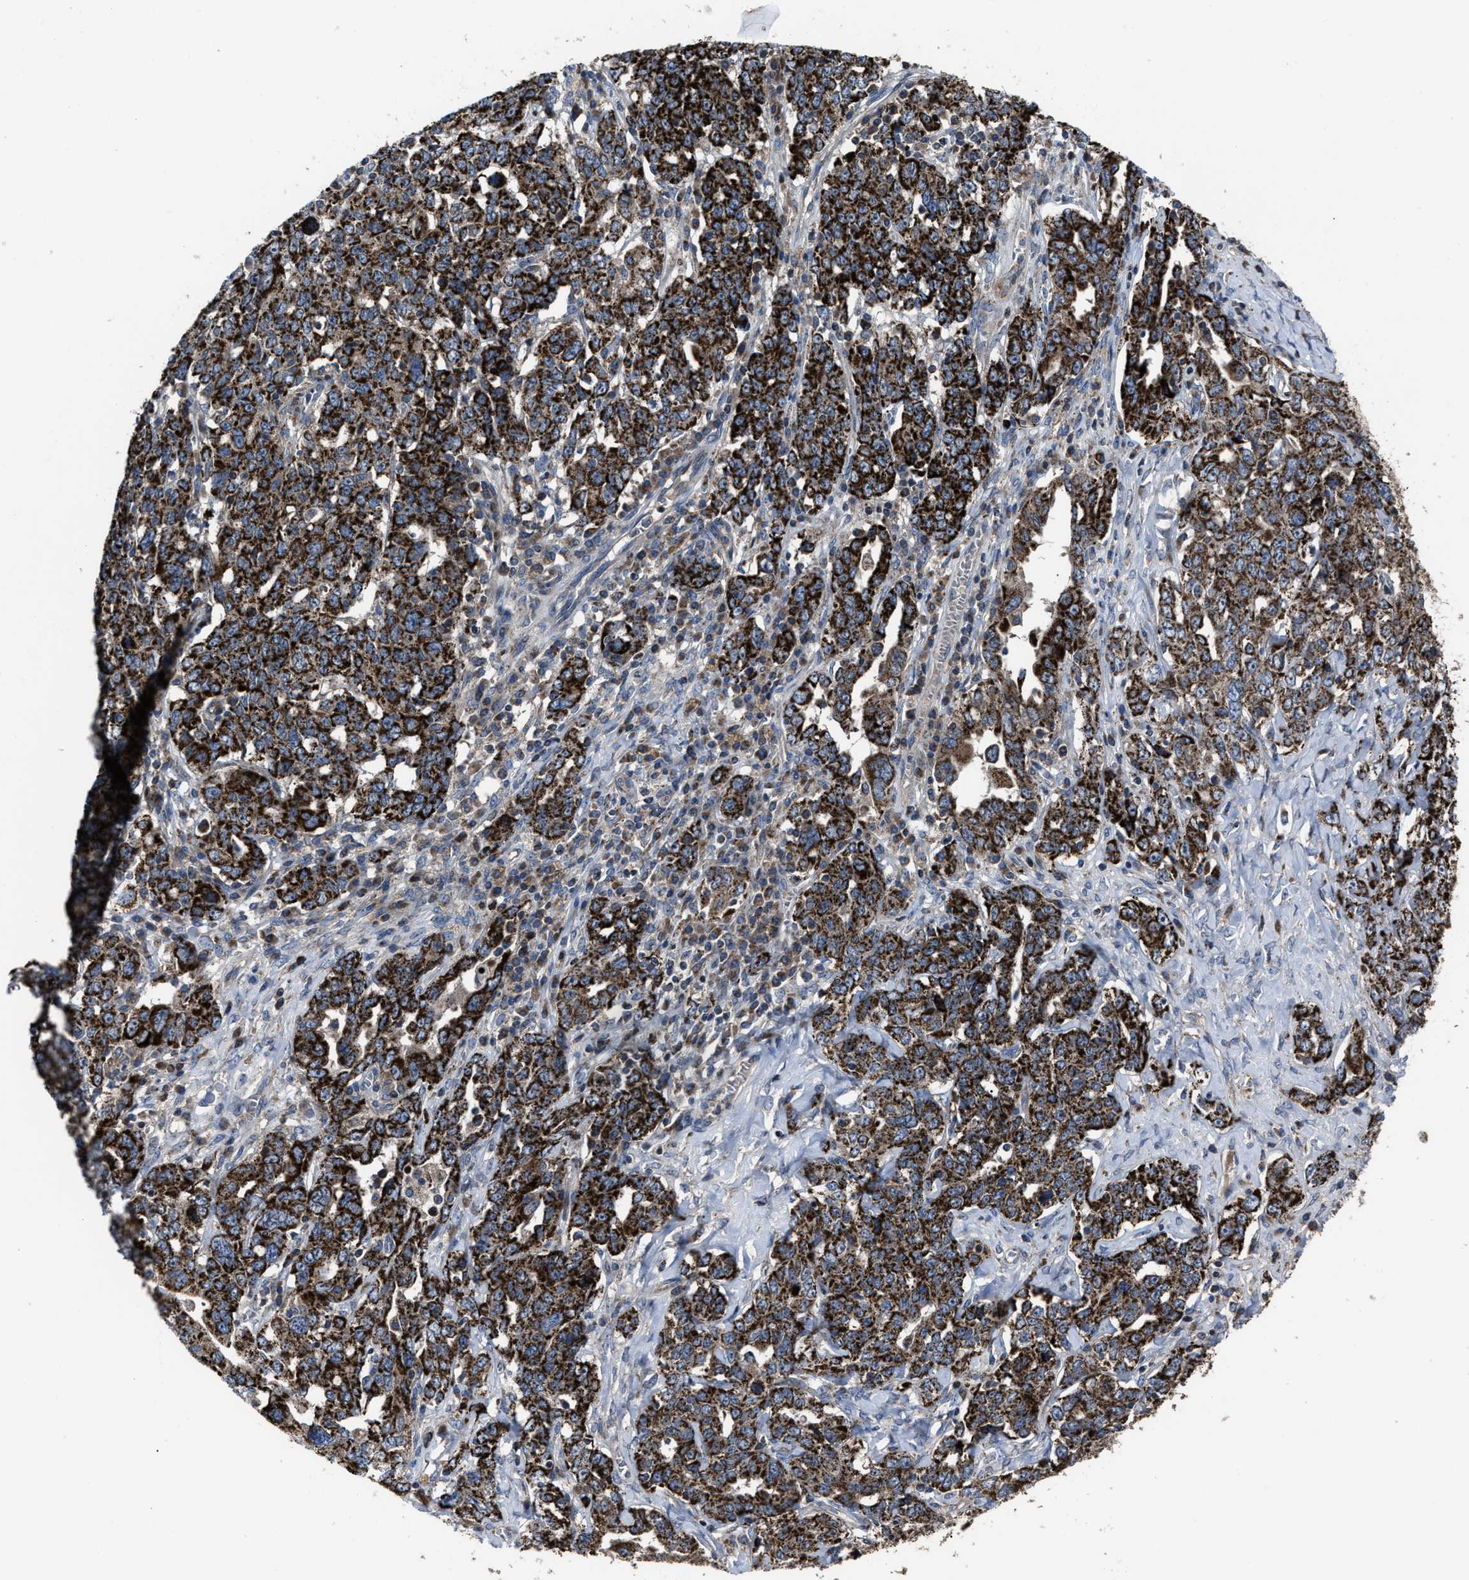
{"staining": {"intensity": "strong", "quantity": ">75%", "location": "cytoplasmic/membranous"}, "tissue": "ovarian cancer", "cell_type": "Tumor cells", "image_type": "cancer", "snomed": [{"axis": "morphology", "description": "Carcinoma, endometroid"}, {"axis": "topography", "description": "Ovary"}], "caption": "Ovarian cancer stained for a protein exhibits strong cytoplasmic/membranous positivity in tumor cells.", "gene": "PASK", "patient": {"sex": "female", "age": 62}}